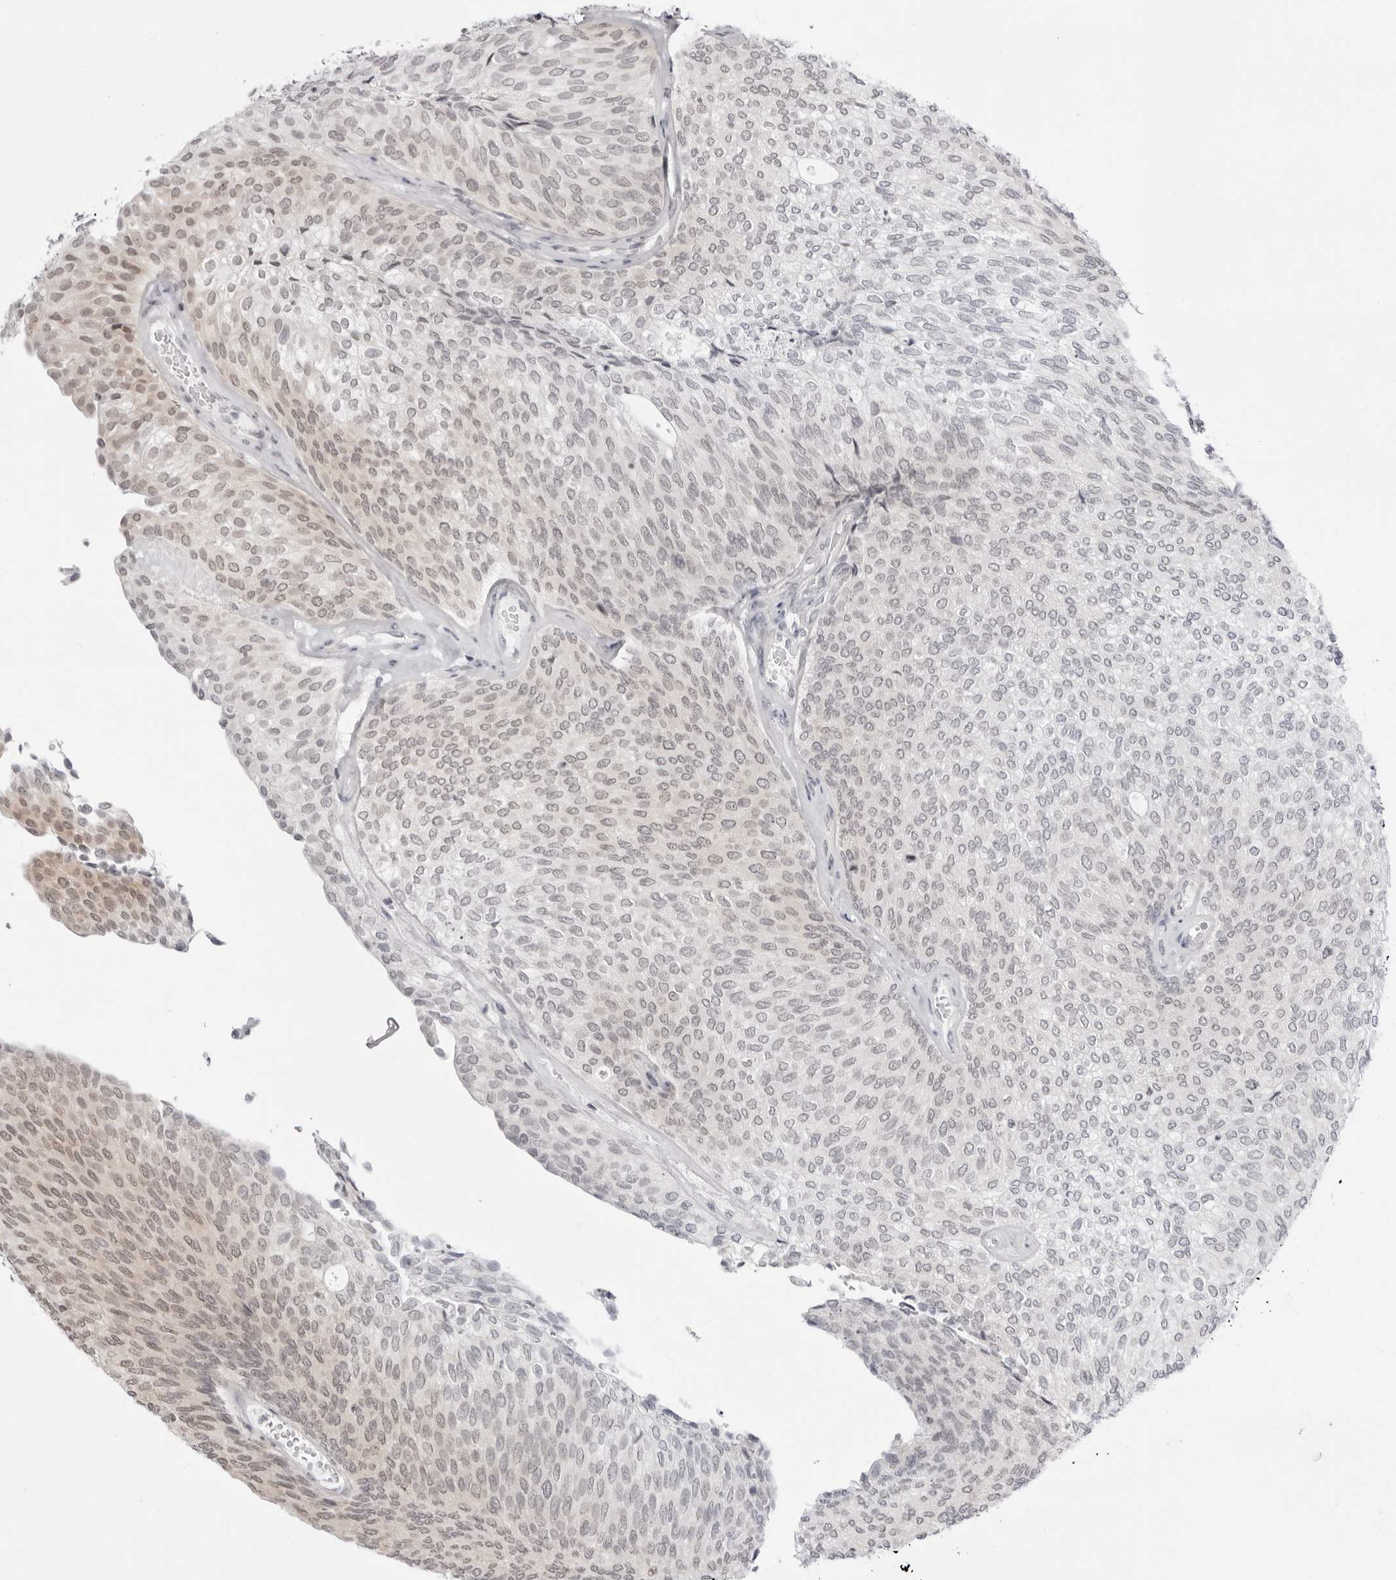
{"staining": {"intensity": "weak", "quantity": "<25%", "location": "cytoplasmic/membranous"}, "tissue": "urothelial cancer", "cell_type": "Tumor cells", "image_type": "cancer", "snomed": [{"axis": "morphology", "description": "Urothelial carcinoma, Low grade"}, {"axis": "topography", "description": "Urinary bladder"}], "caption": "High magnification brightfield microscopy of urothelial carcinoma (low-grade) stained with DAB (3,3'-diaminobenzidine) (brown) and counterstained with hematoxylin (blue): tumor cells show no significant positivity.", "gene": "PPP2R5C", "patient": {"sex": "female", "age": 79}}